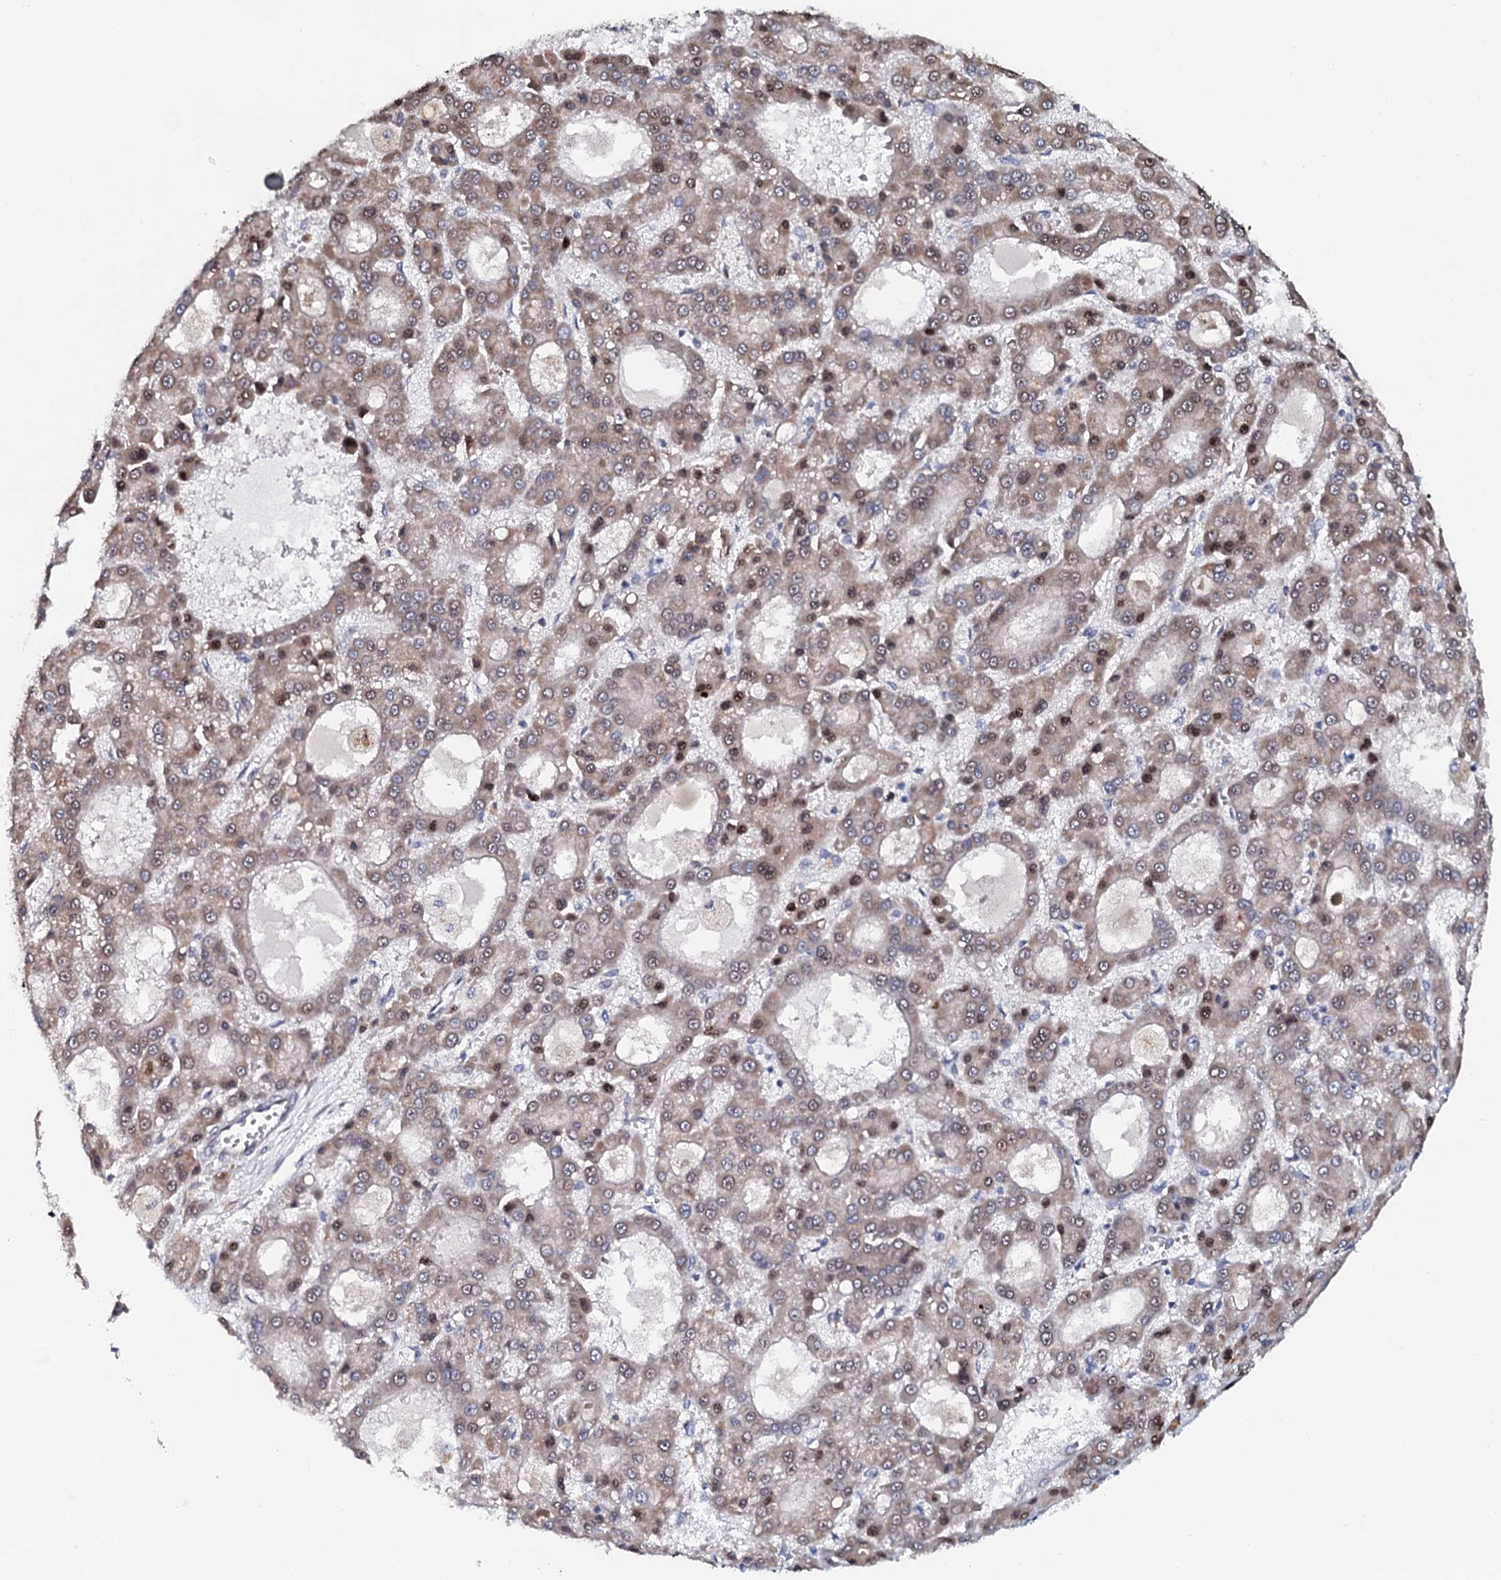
{"staining": {"intensity": "weak", "quantity": ">75%", "location": "cytoplasmic/membranous,nuclear"}, "tissue": "liver cancer", "cell_type": "Tumor cells", "image_type": "cancer", "snomed": [{"axis": "morphology", "description": "Carcinoma, Hepatocellular, NOS"}, {"axis": "topography", "description": "Liver"}], "caption": "Liver hepatocellular carcinoma was stained to show a protein in brown. There is low levels of weak cytoplasmic/membranous and nuclear staining in about >75% of tumor cells.", "gene": "KCTD4", "patient": {"sex": "male", "age": 70}}